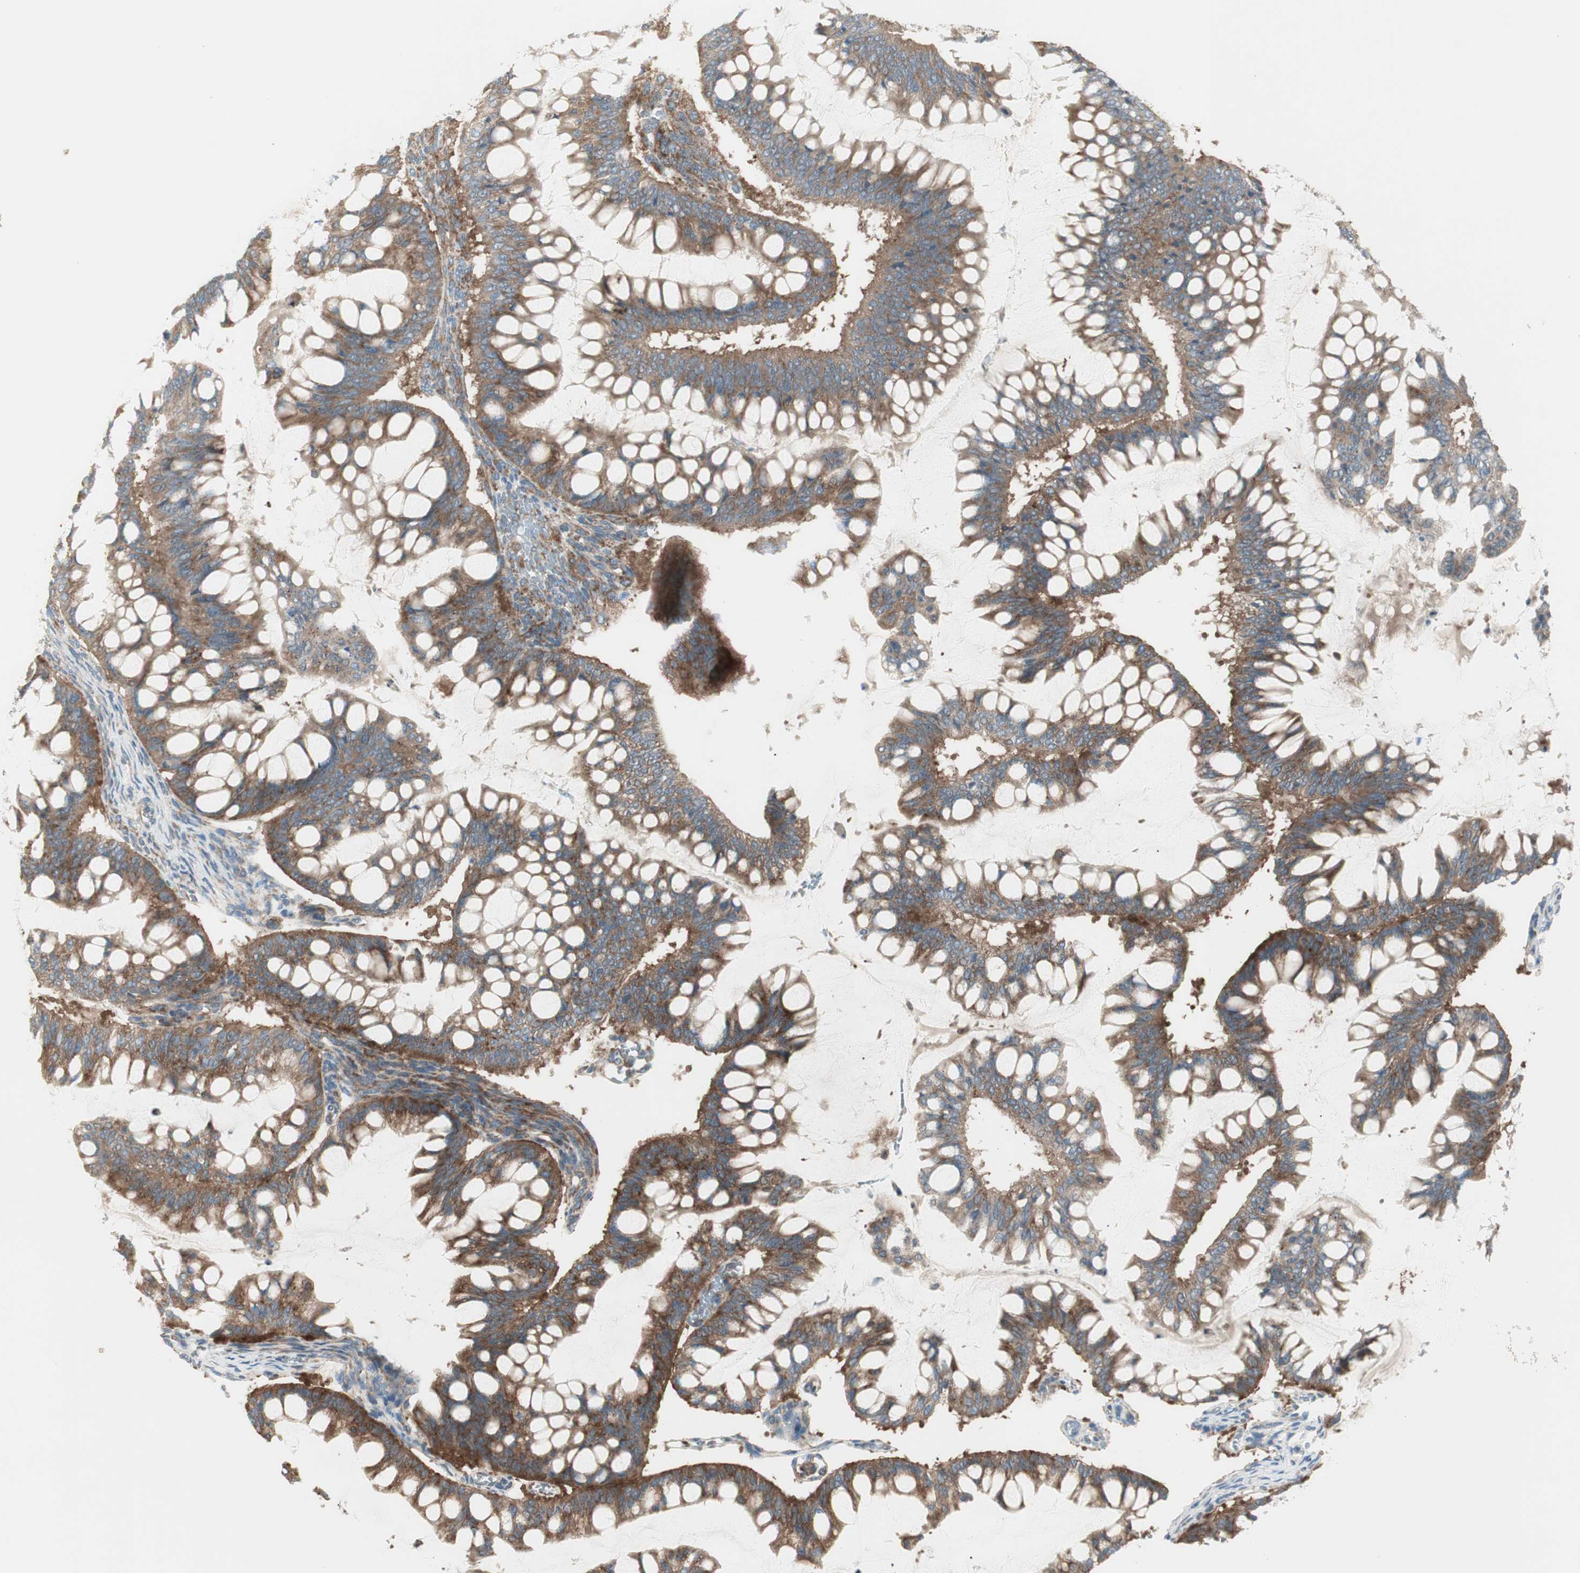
{"staining": {"intensity": "moderate", "quantity": ">75%", "location": "cytoplasmic/membranous"}, "tissue": "ovarian cancer", "cell_type": "Tumor cells", "image_type": "cancer", "snomed": [{"axis": "morphology", "description": "Cystadenocarcinoma, mucinous, NOS"}, {"axis": "topography", "description": "Ovary"}], "caption": "Protein staining of ovarian mucinous cystadenocarcinoma tissue reveals moderate cytoplasmic/membranous expression in about >75% of tumor cells.", "gene": "RPL23", "patient": {"sex": "female", "age": 73}}